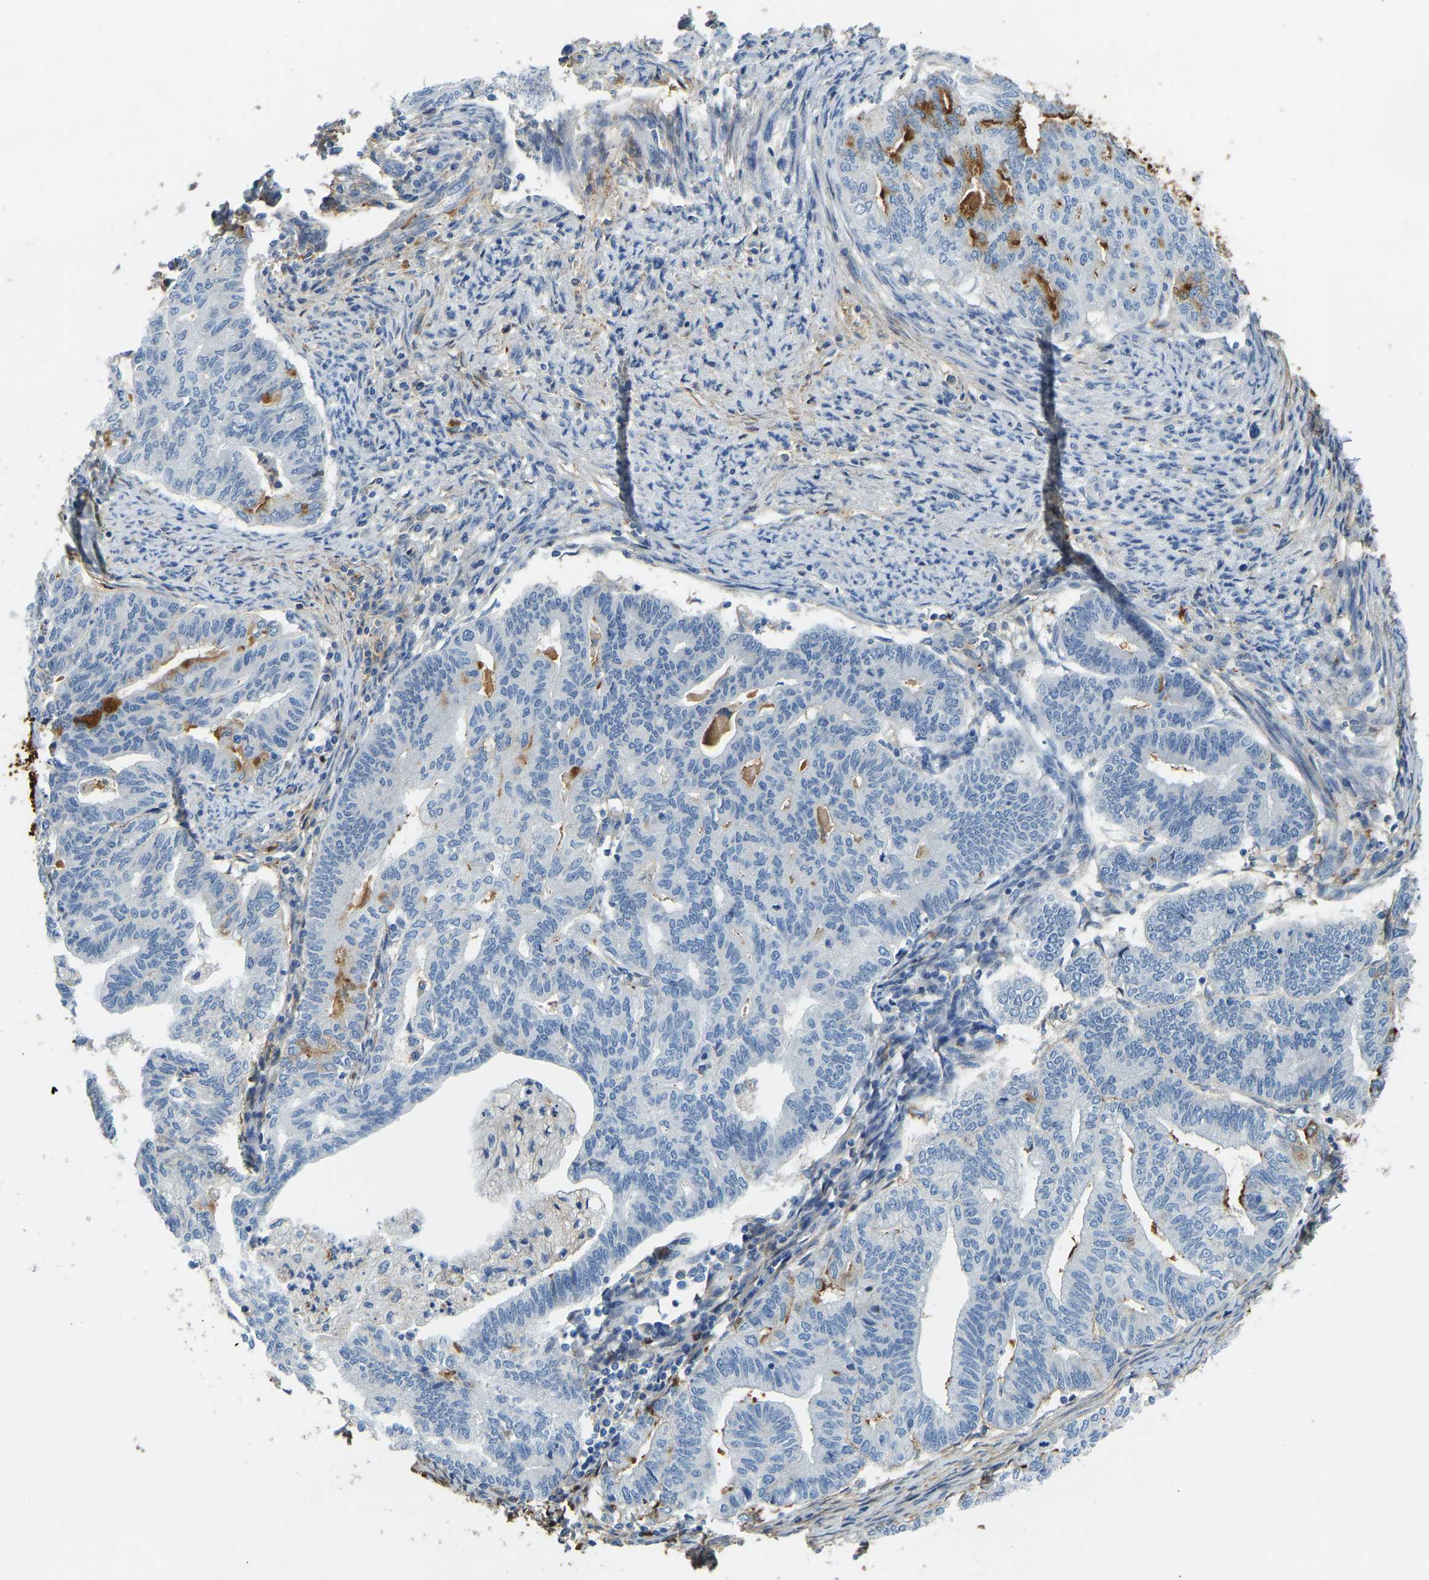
{"staining": {"intensity": "negative", "quantity": "none", "location": "none"}, "tissue": "endometrial cancer", "cell_type": "Tumor cells", "image_type": "cancer", "snomed": [{"axis": "morphology", "description": "Adenocarcinoma, NOS"}, {"axis": "topography", "description": "Endometrium"}], "caption": "An image of human endometrial cancer is negative for staining in tumor cells.", "gene": "THBS4", "patient": {"sex": "female", "age": 79}}